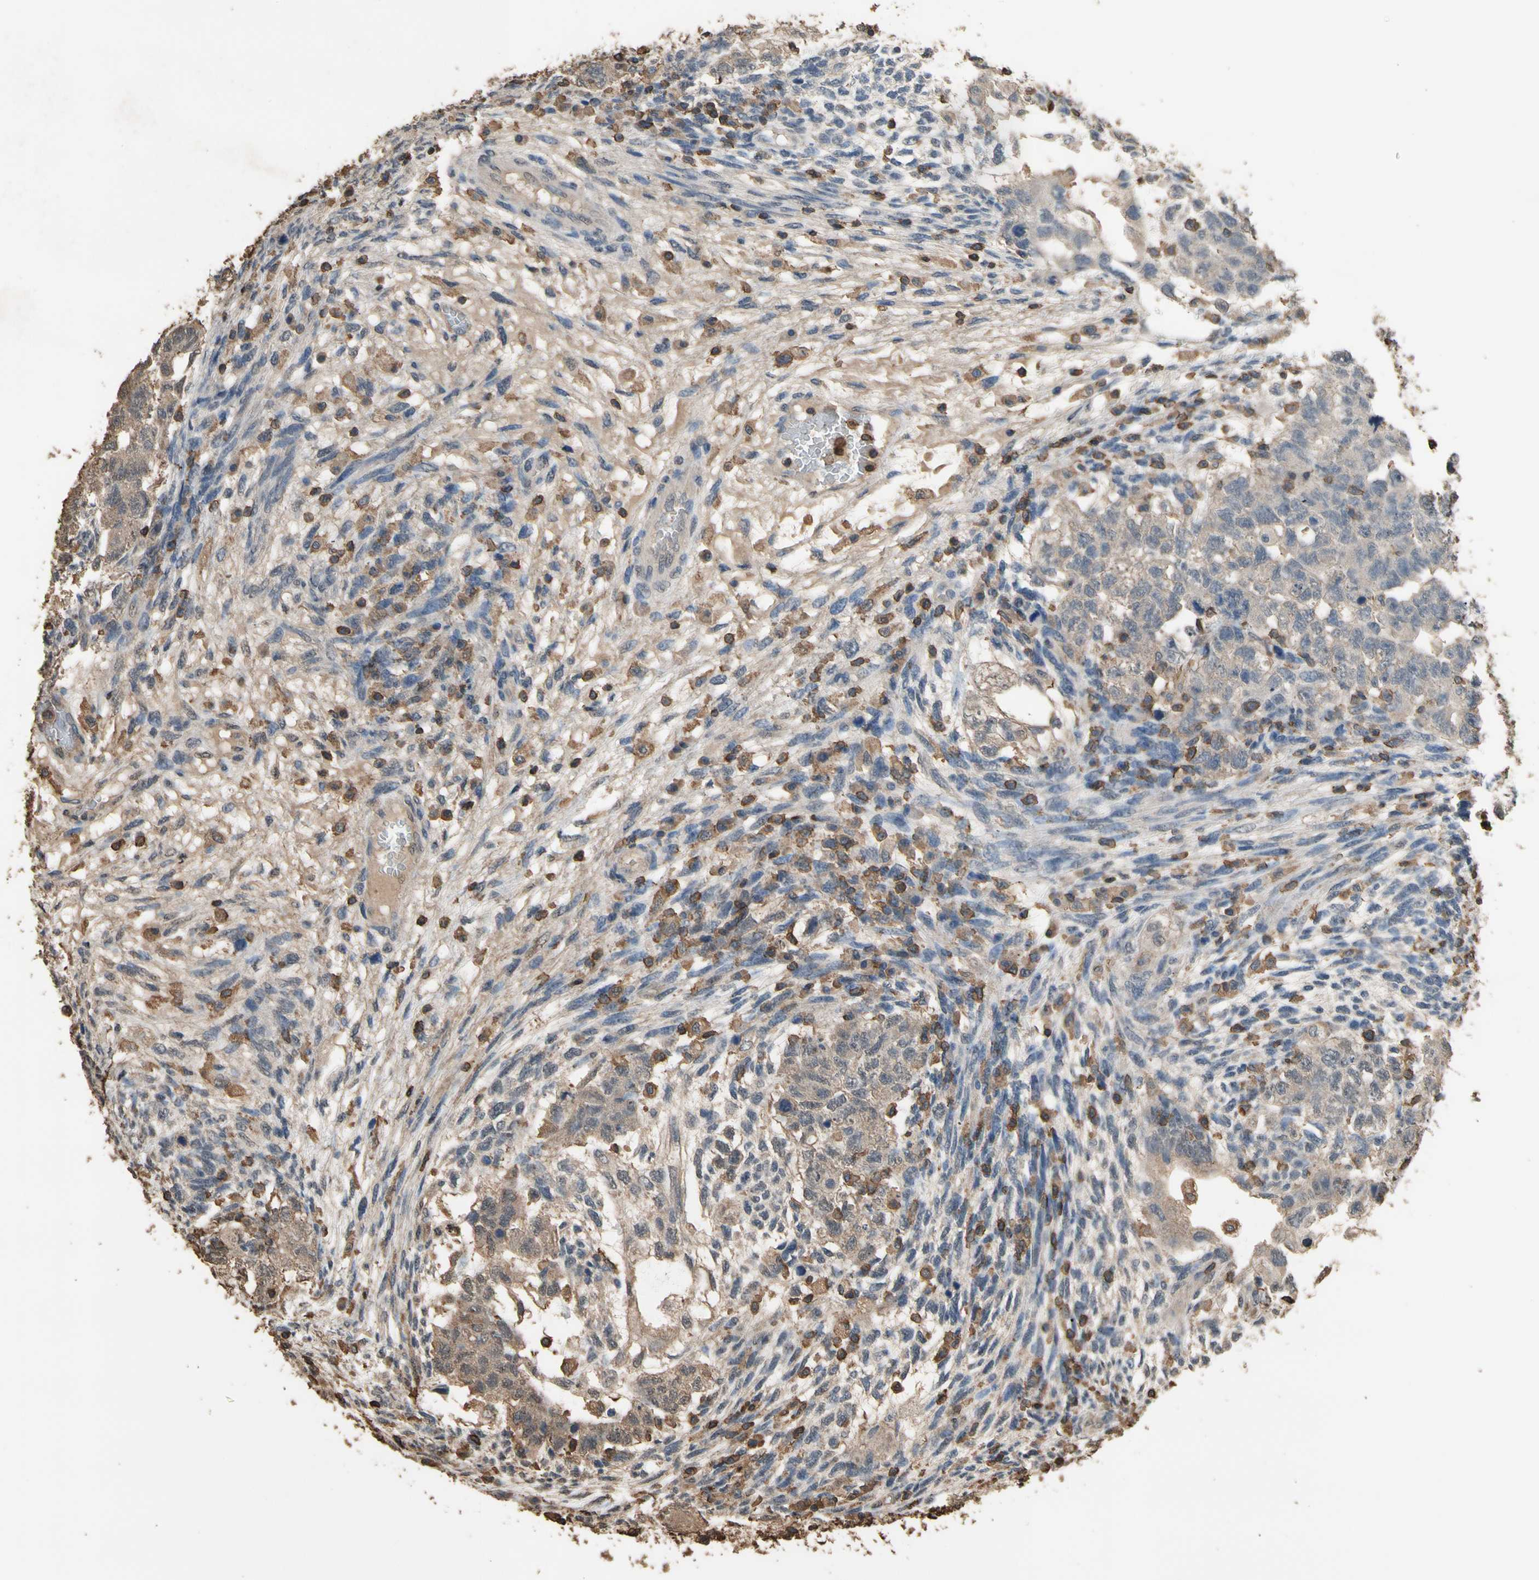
{"staining": {"intensity": "moderate", "quantity": ">75%", "location": "cytoplasmic/membranous"}, "tissue": "testis cancer", "cell_type": "Tumor cells", "image_type": "cancer", "snomed": [{"axis": "morphology", "description": "Normal tissue, NOS"}, {"axis": "morphology", "description": "Carcinoma, Embryonal, NOS"}, {"axis": "topography", "description": "Testis"}], "caption": "Tumor cells show moderate cytoplasmic/membranous staining in approximately >75% of cells in testis cancer (embryonal carcinoma).", "gene": "TNFSF13B", "patient": {"sex": "male", "age": 36}}